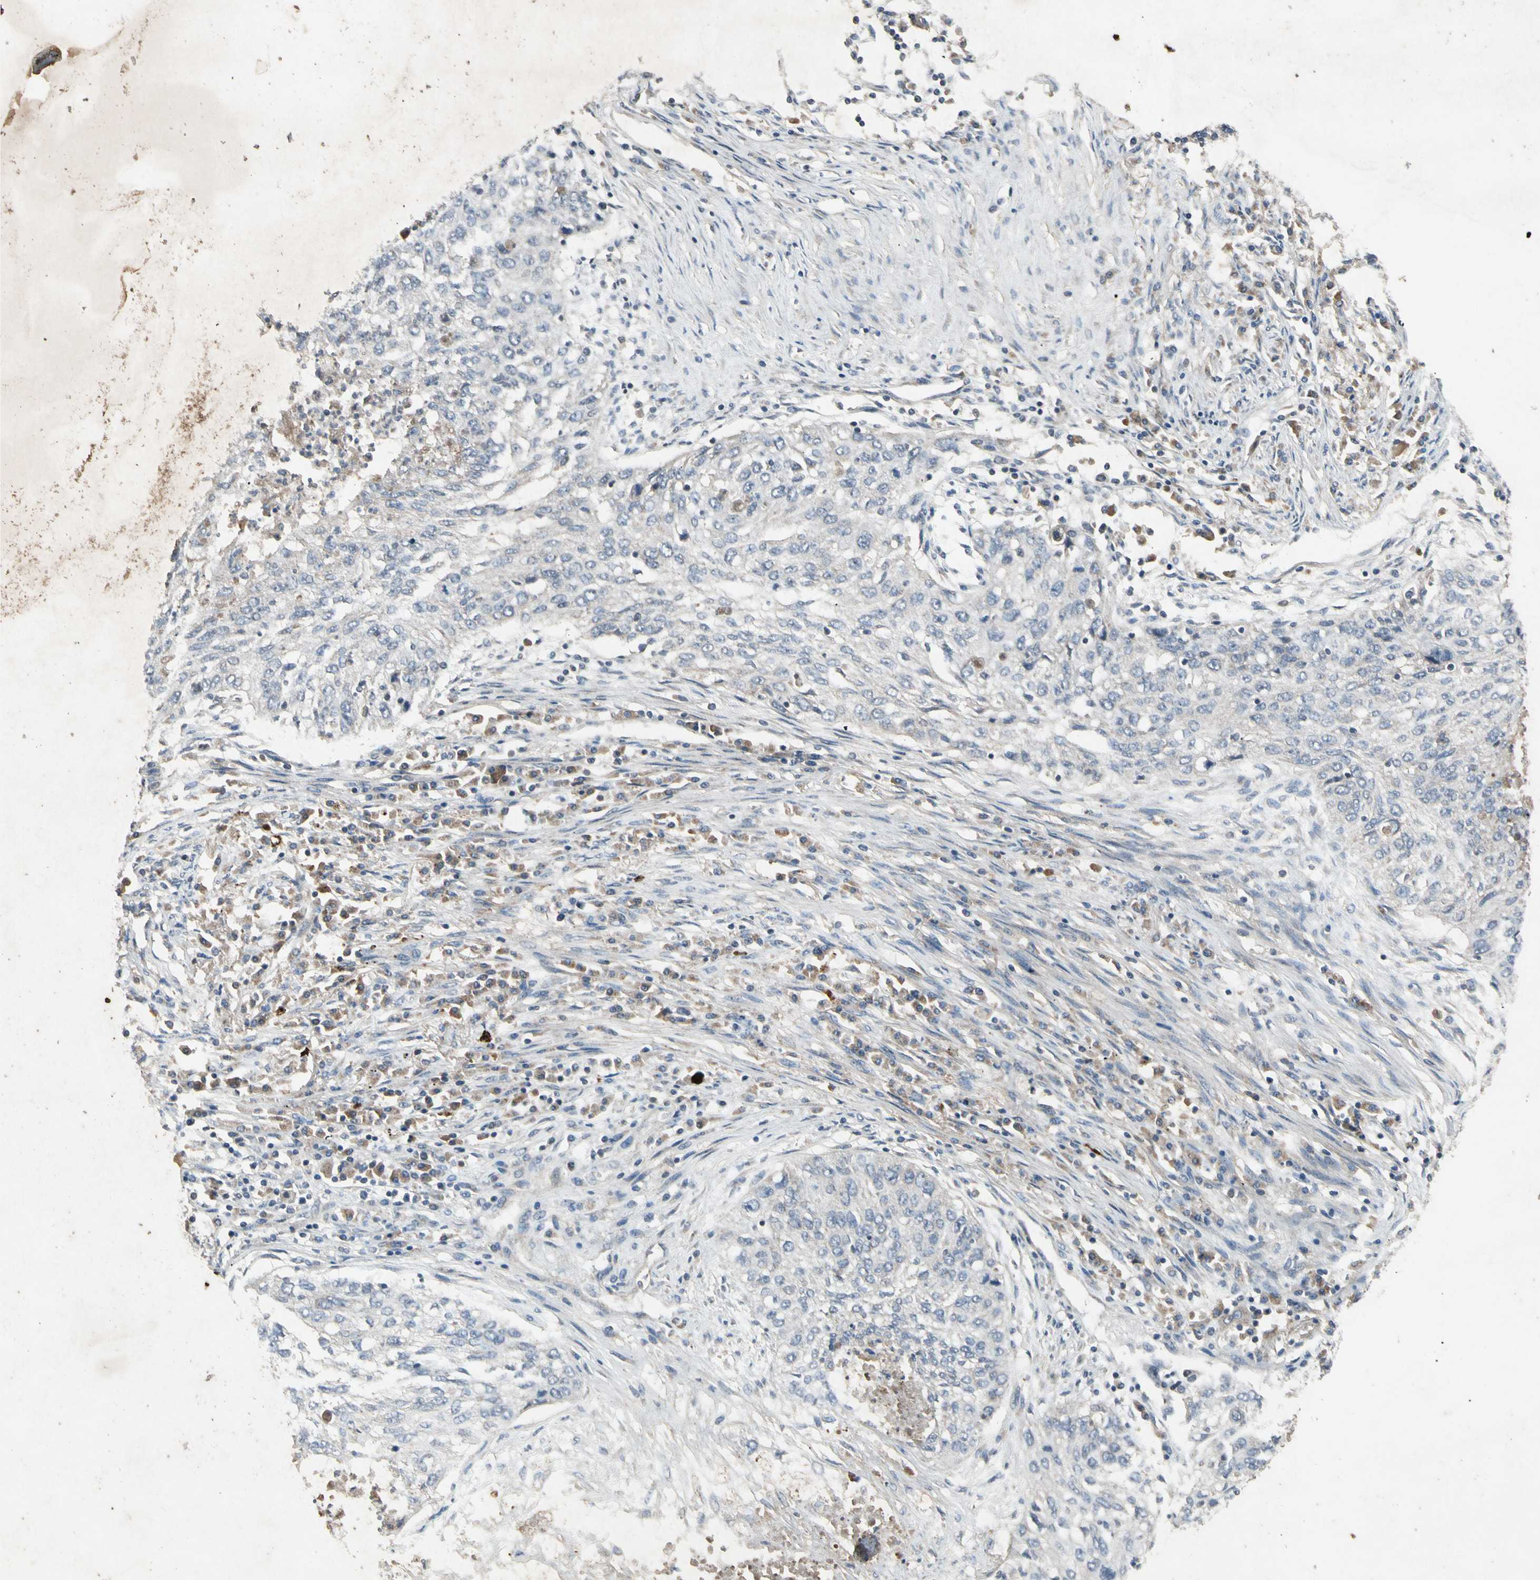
{"staining": {"intensity": "negative", "quantity": "none", "location": "none"}, "tissue": "lung cancer", "cell_type": "Tumor cells", "image_type": "cancer", "snomed": [{"axis": "morphology", "description": "Squamous cell carcinoma, NOS"}, {"axis": "topography", "description": "Lung"}], "caption": "This is an immunohistochemistry micrograph of human lung squamous cell carcinoma. There is no expression in tumor cells.", "gene": "GPLD1", "patient": {"sex": "female", "age": 63}}